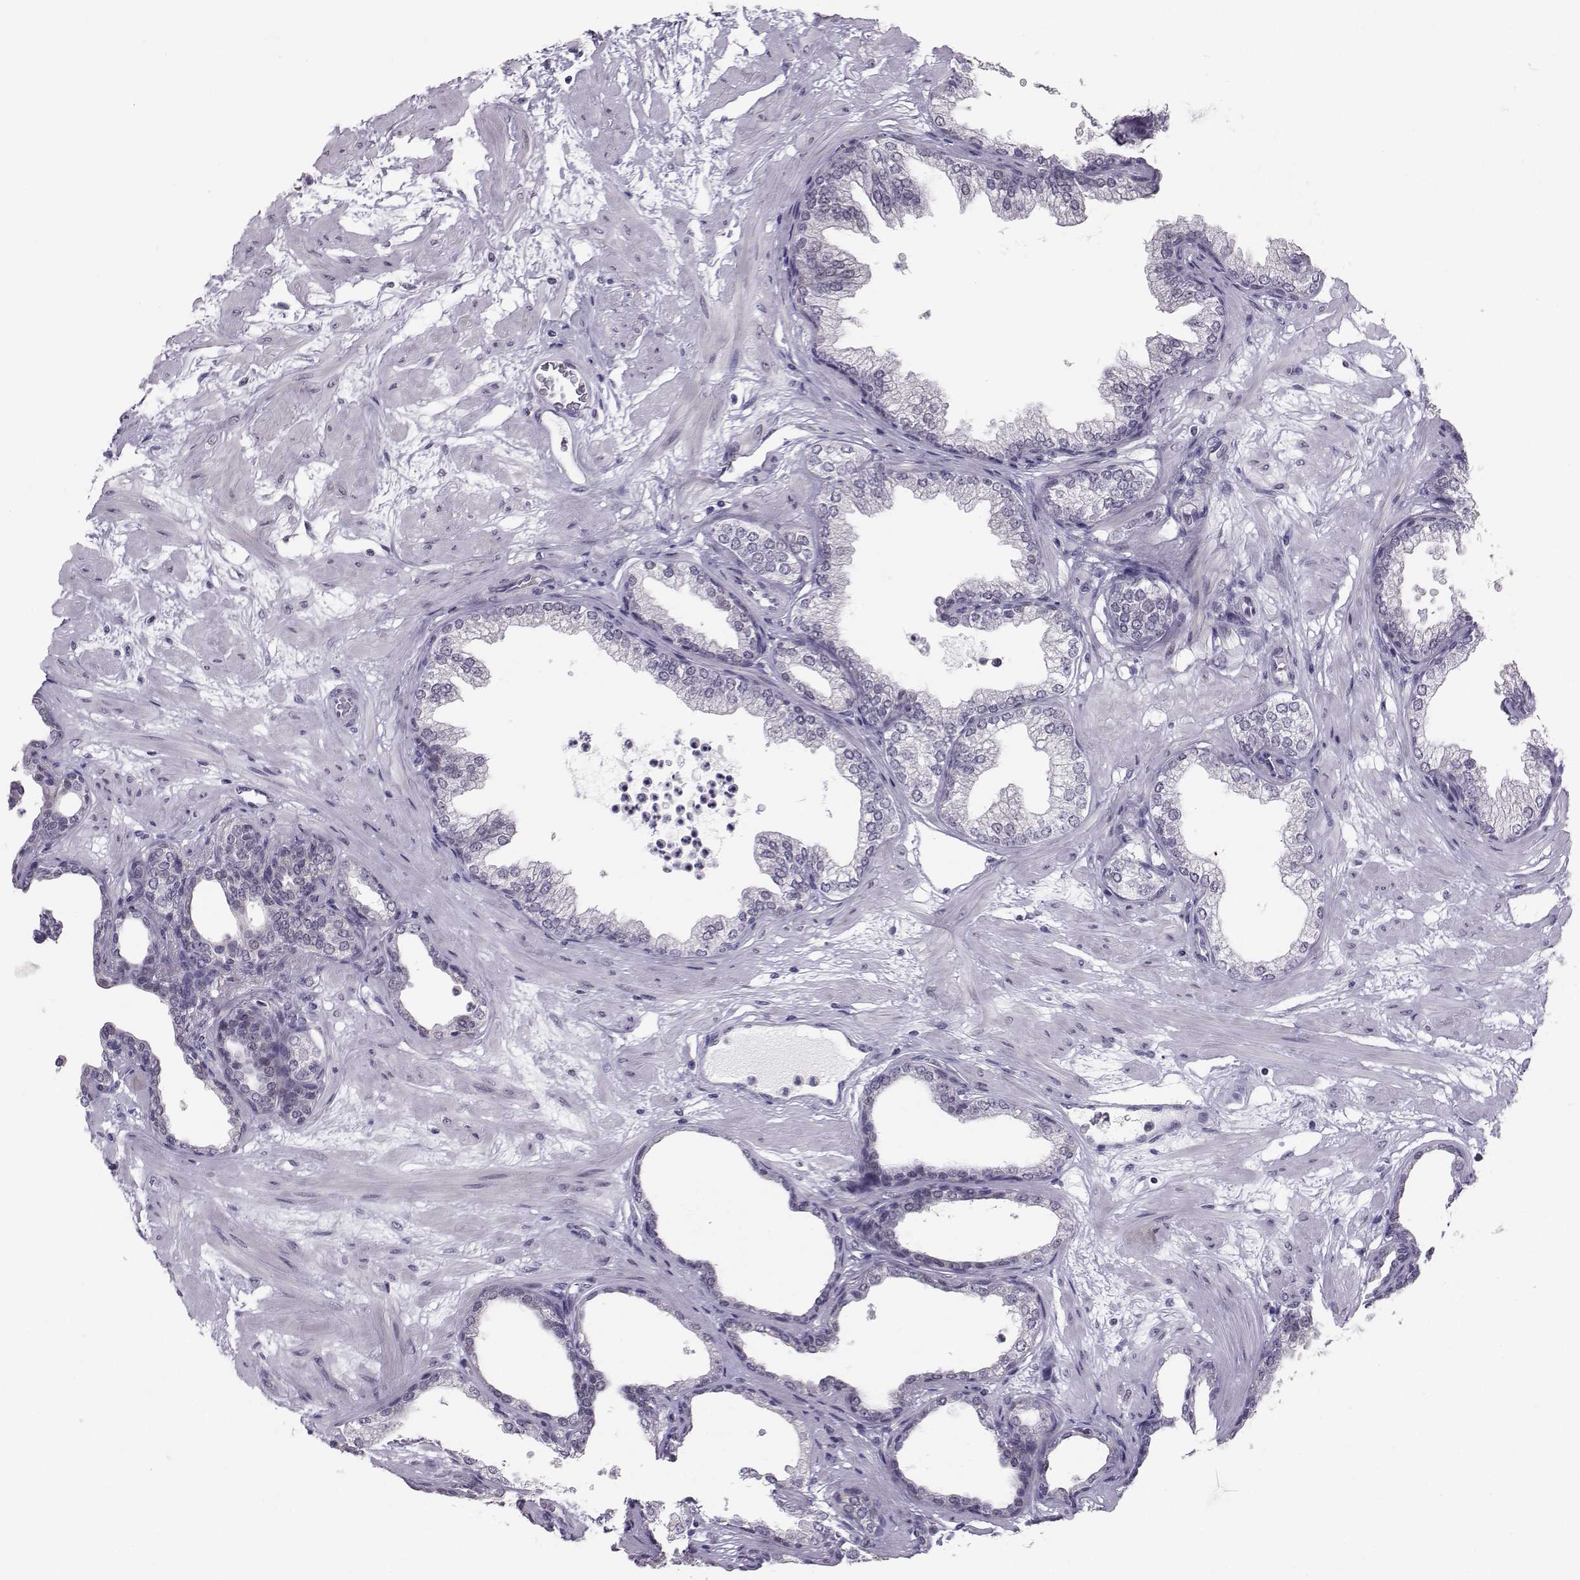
{"staining": {"intensity": "negative", "quantity": "none", "location": "none"}, "tissue": "prostate", "cell_type": "Glandular cells", "image_type": "normal", "snomed": [{"axis": "morphology", "description": "Normal tissue, NOS"}, {"axis": "topography", "description": "Prostate"}], "caption": "IHC histopathology image of benign prostate stained for a protein (brown), which shows no expression in glandular cells. (DAB (3,3'-diaminobenzidine) IHC visualized using brightfield microscopy, high magnification).", "gene": "DNAAF1", "patient": {"sex": "male", "age": 37}}